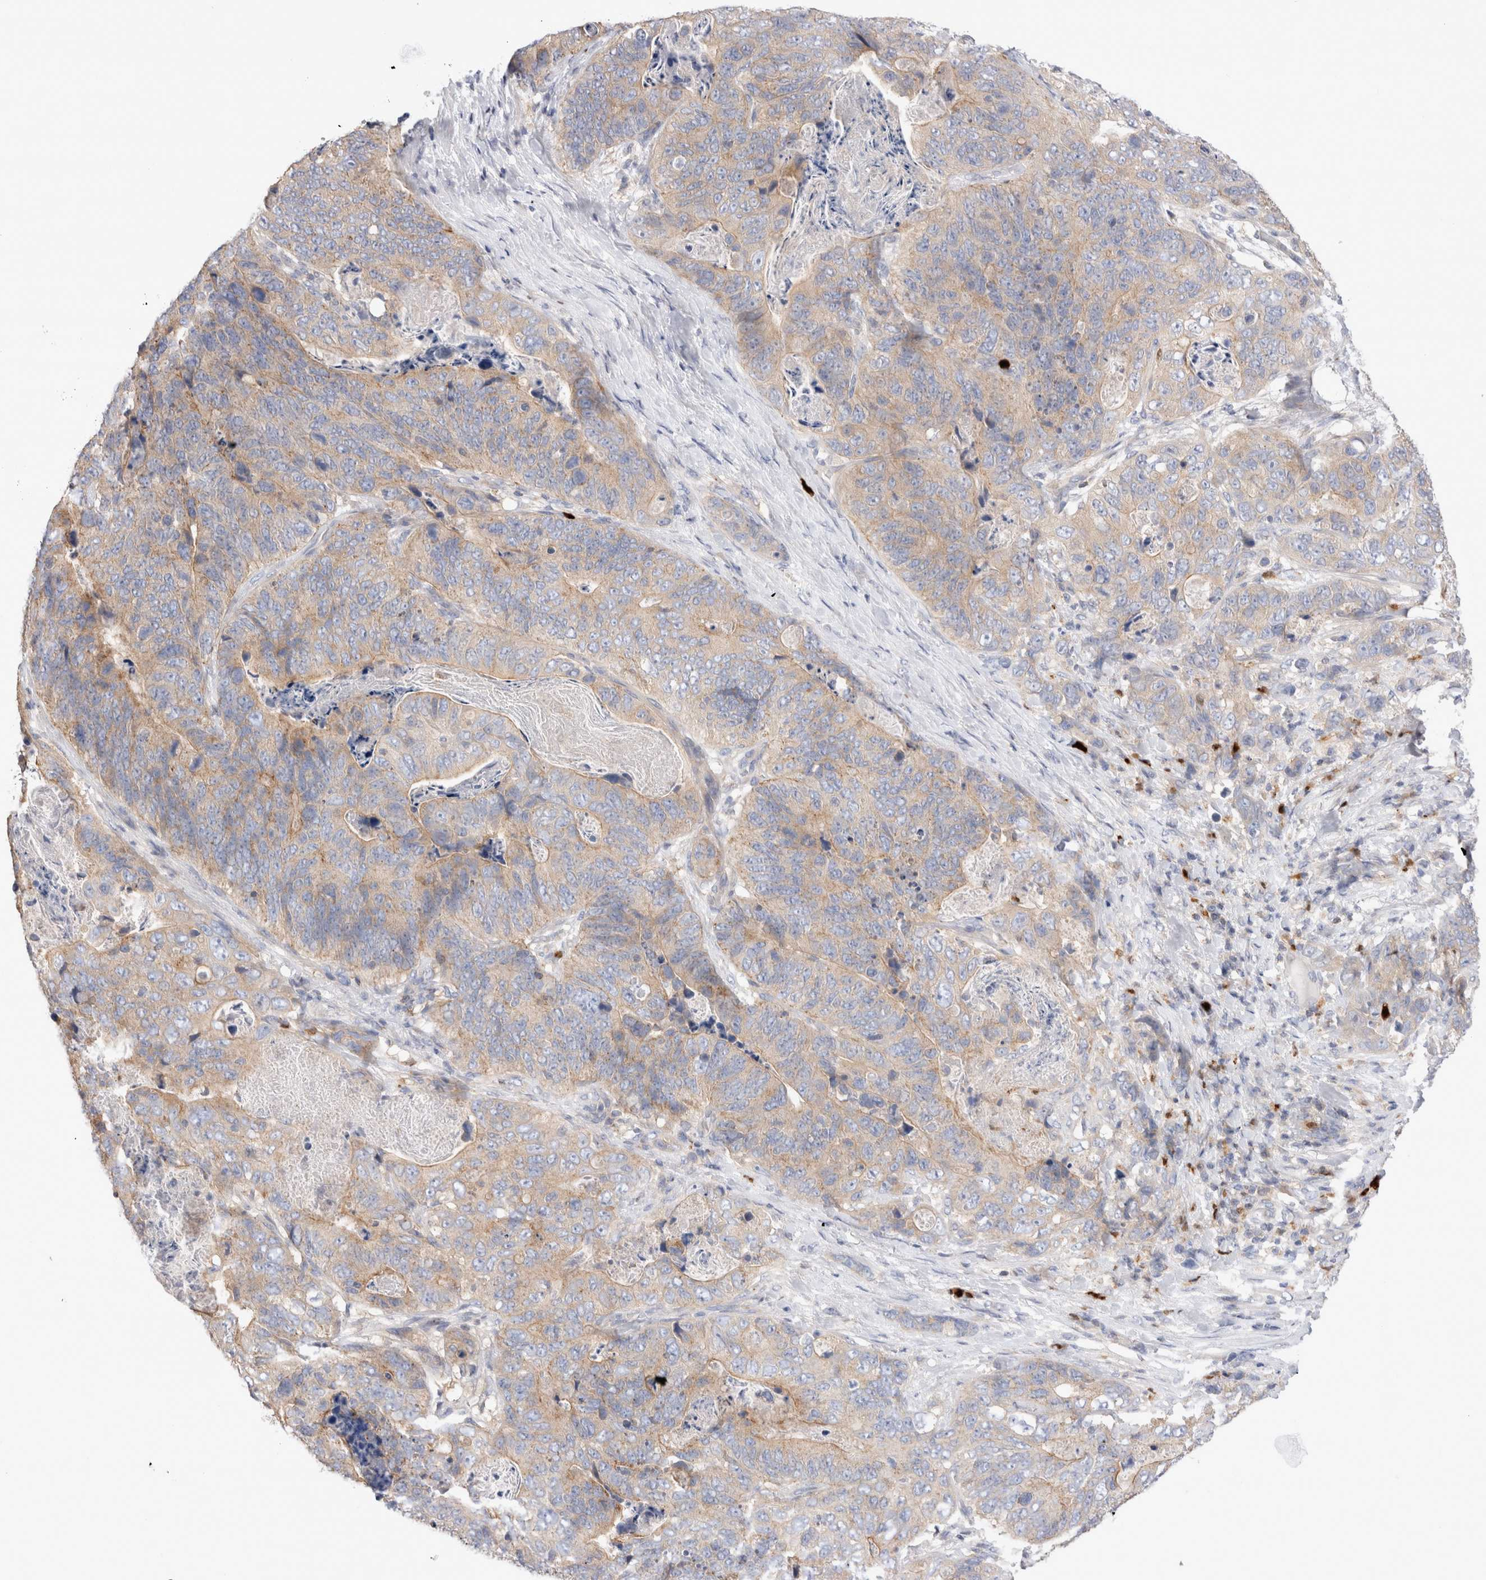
{"staining": {"intensity": "weak", "quantity": ">75%", "location": "cytoplasmic/membranous"}, "tissue": "stomach cancer", "cell_type": "Tumor cells", "image_type": "cancer", "snomed": [{"axis": "morphology", "description": "Normal tissue, NOS"}, {"axis": "morphology", "description": "Adenocarcinoma, NOS"}, {"axis": "topography", "description": "Stomach"}], "caption": "Stomach cancer stained with a protein marker exhibits weak staining in tumor cells.", "gene": "NXT2", "patient": {"sex": "female", "age": 89}}